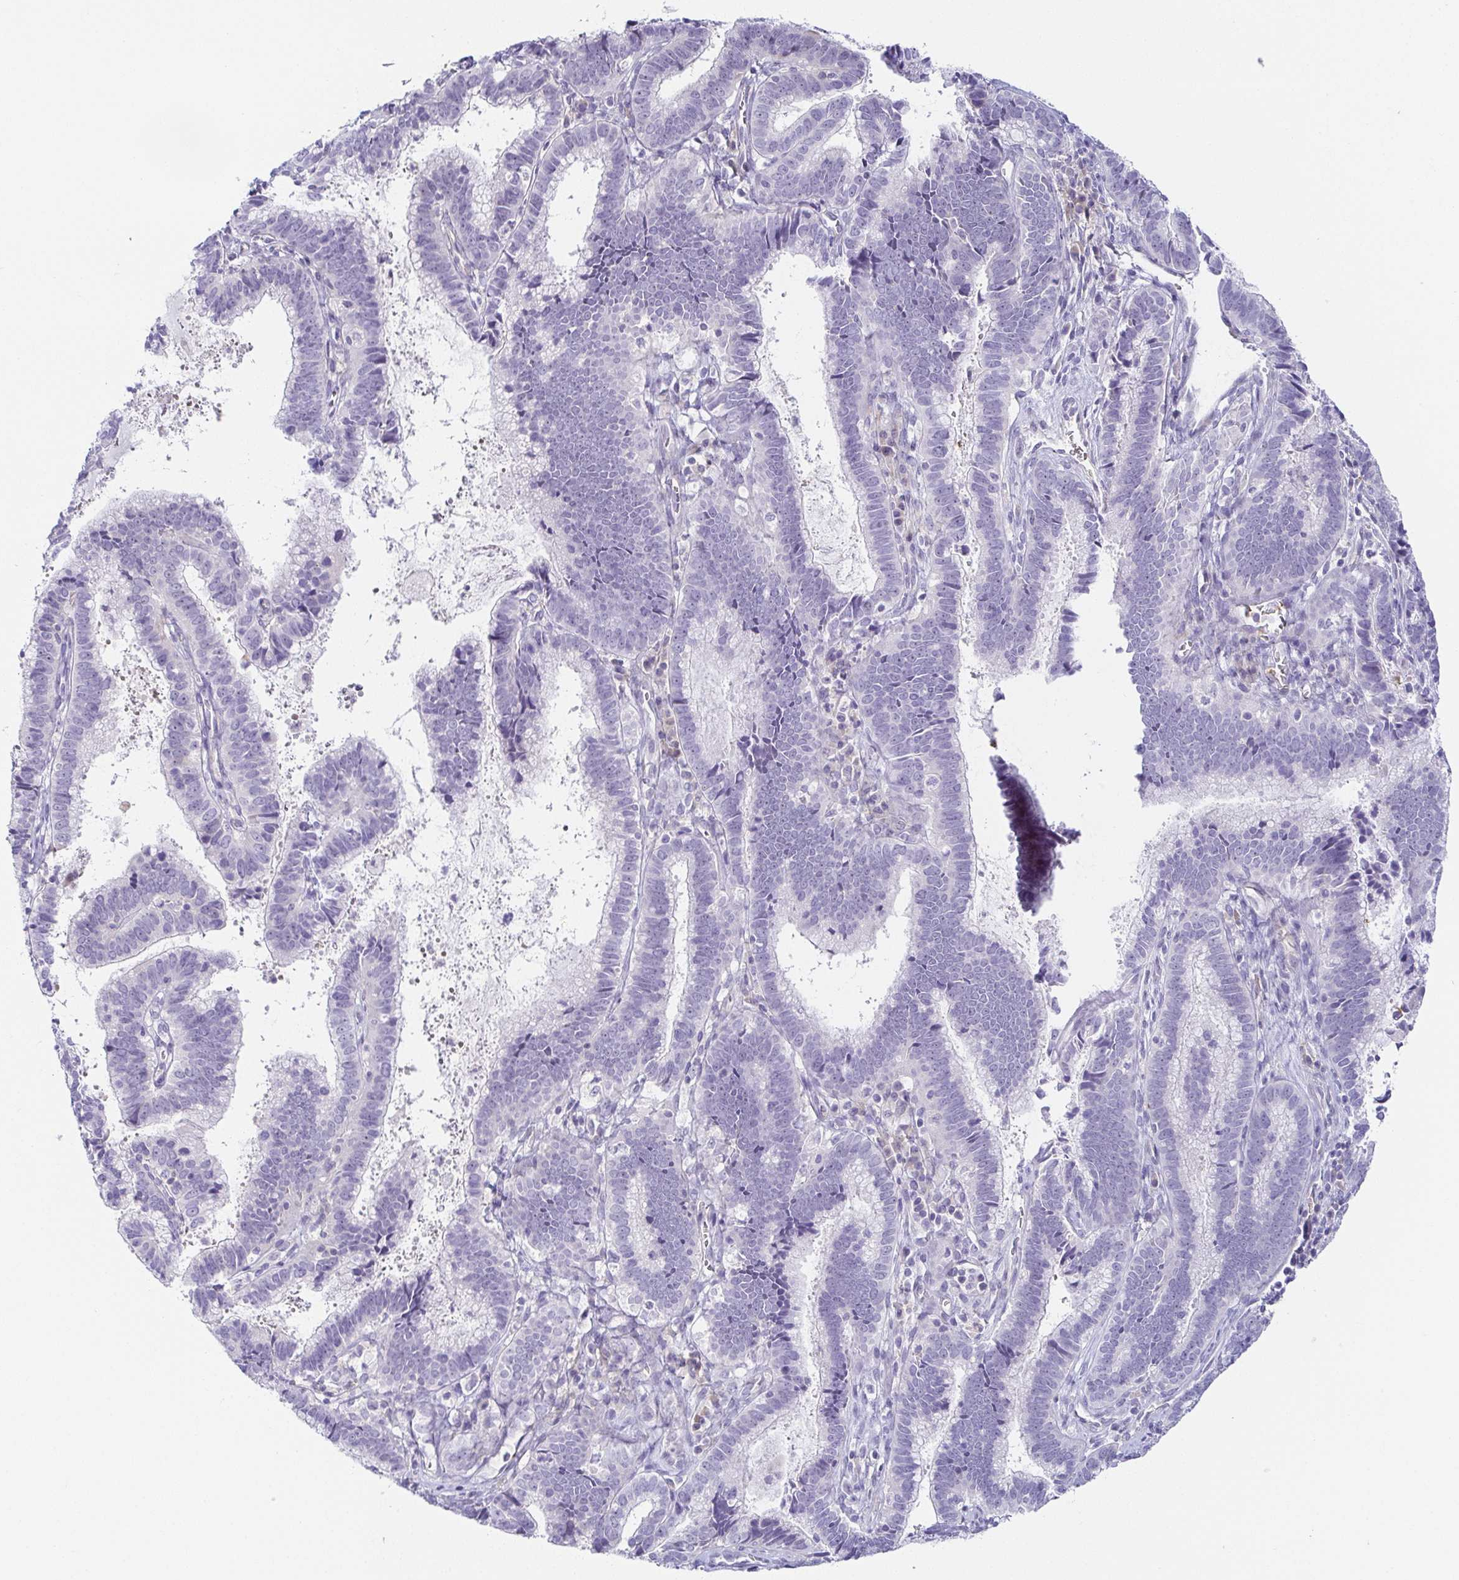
{"staining": {"intensity": "negative", "quantity": "none", "location": "none"}, "tissue": "cervical cancer", "cell_type": "Tumor cells", "image_type": "cancer", "snomed": [{"axis": "morphology", "description": "Adenocarcinoma, NOS"}, {"axis": "topography", "description": "Cervix"}], "caption": "High power microscopy histopathology image of an IHC histopathology image of adenocarcinoma (cervical), revealing no significant staining in tumor cells.", "gene": "FAM162B", "patient": {"sex": "female", "age": 61}}